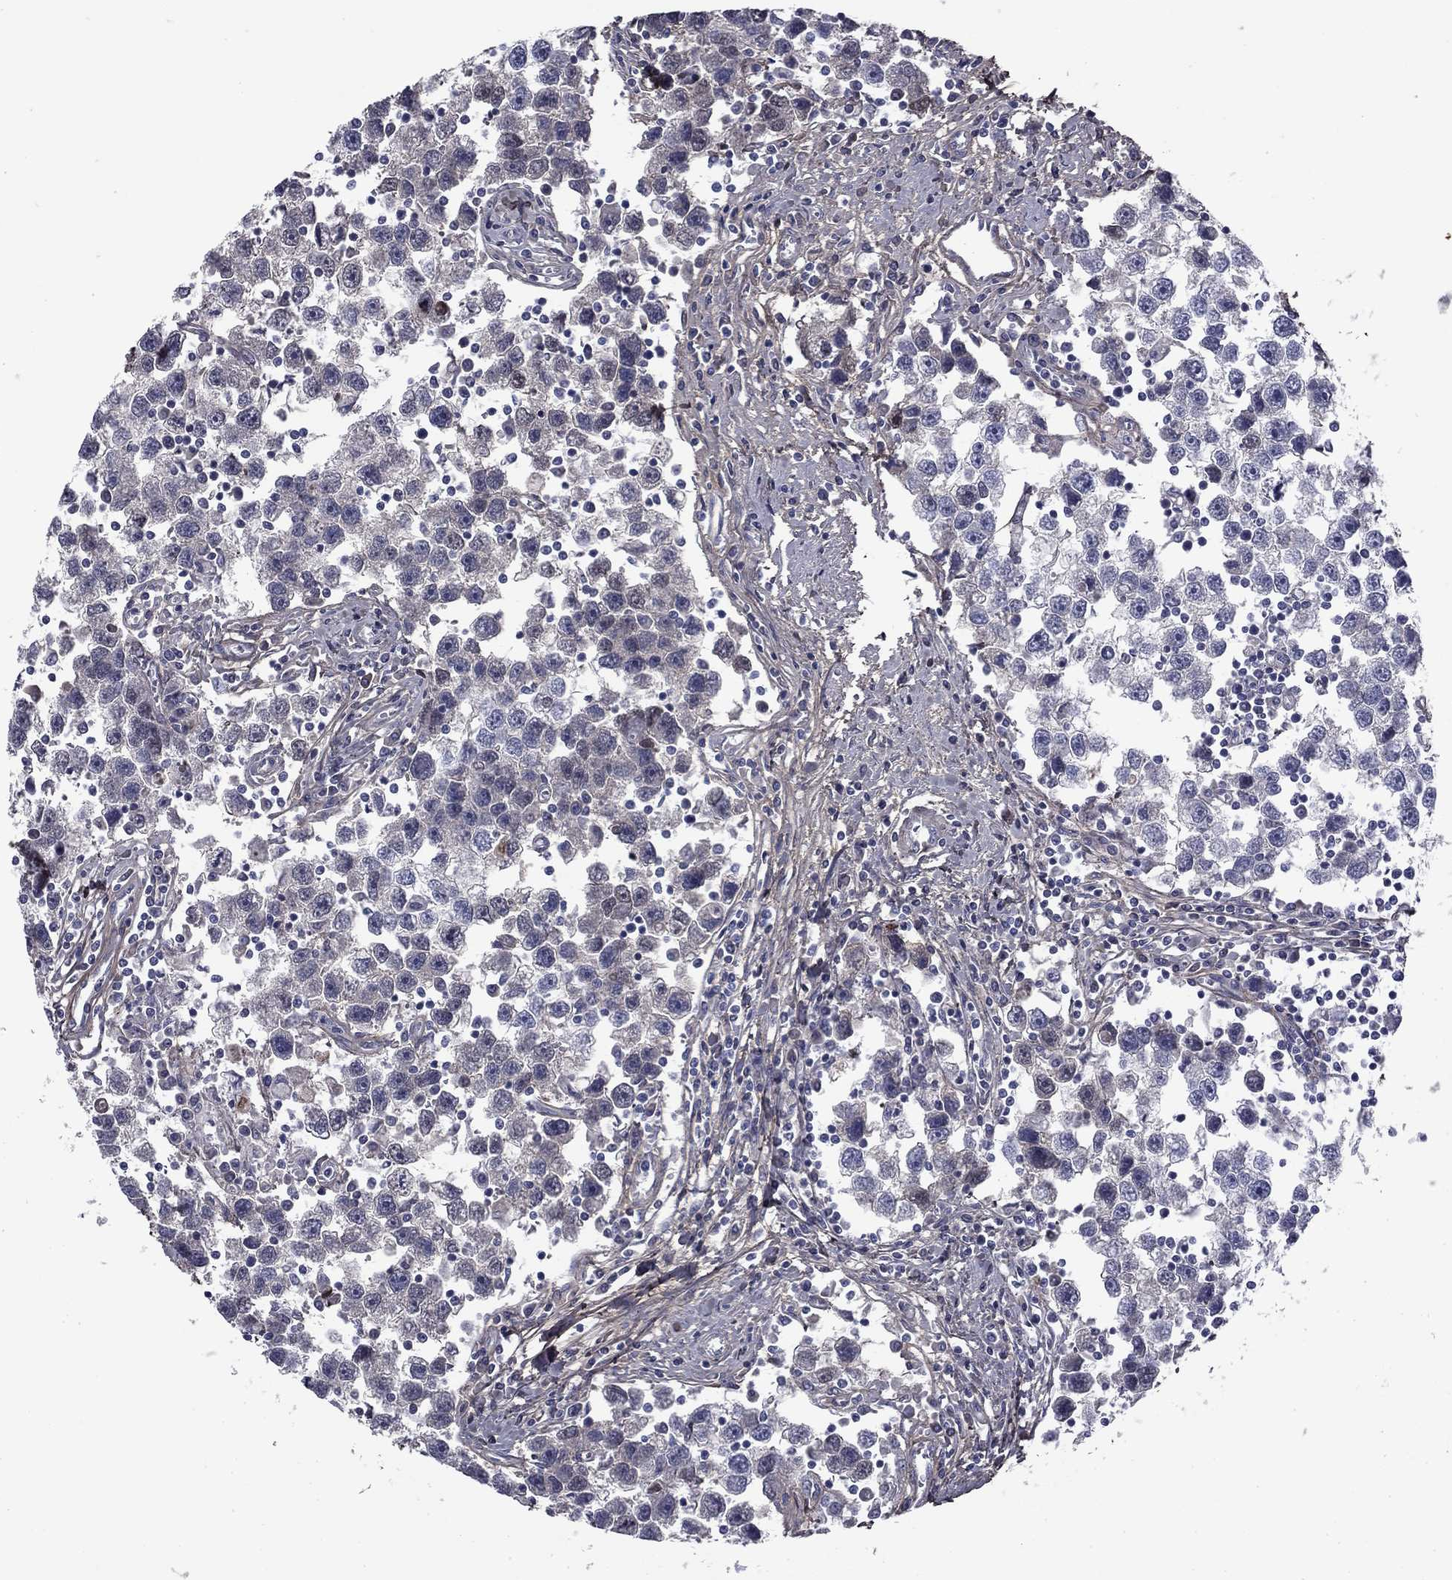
{"staining": {"intensity": "negative", "quantity": "none", "location": "none"}, "tissue": "testis cancer", "cell_type": "Tumor cells", "image_type": "cancer", "snomed": [{"axis": "morphology", "description": "Seminoma, NOS"}, {"axis": "topography", "description": "Testis"}], "caption": "Tumor cells show no significant positivity in testis cancer.", "gene": "COL2A1", "patient": {"sex": "male", "age": 30}}